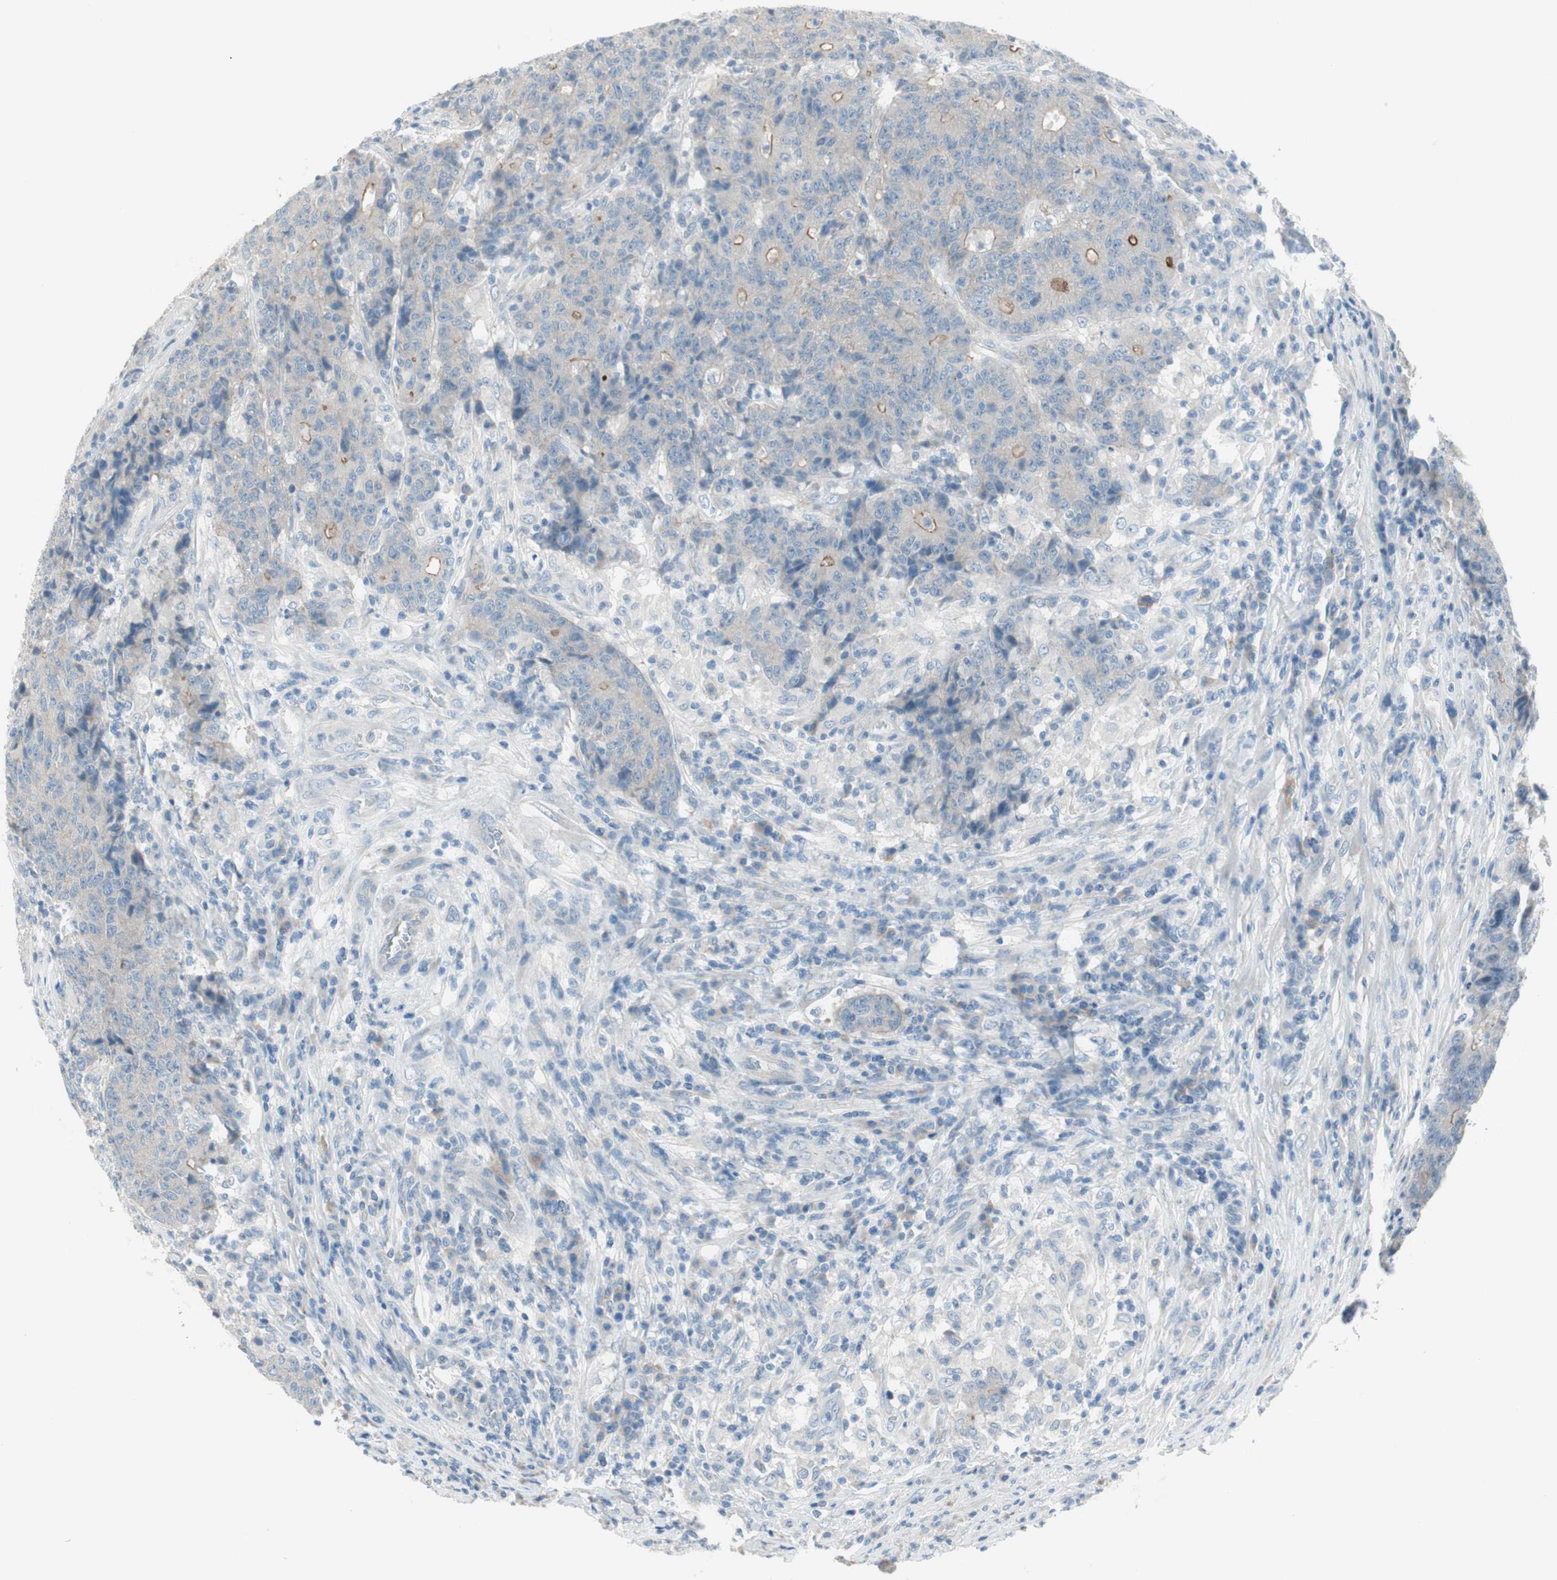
{"staining": {"intensity": "weak", "quantity": "<25%", "location": "cytoplasmic/membranous"}, "tissue": "colorectal cancer", "cell_type": "Tumor cells", "image_type": "cancer", "snomed": [{"axis": "morphology", "description": "Normal tissue, NOS"}, {"axis": "morphology", "description": "Adenocarcinoma, NOS"}, {"axis": "topography", "description": "Colon"}], "caption": "The IHC photomicrograph has no significant positivity in tumor cells of colorectal cancer tissue.", "gene": "PRRG4", "patient": {"sex": "female", "age": 75}}